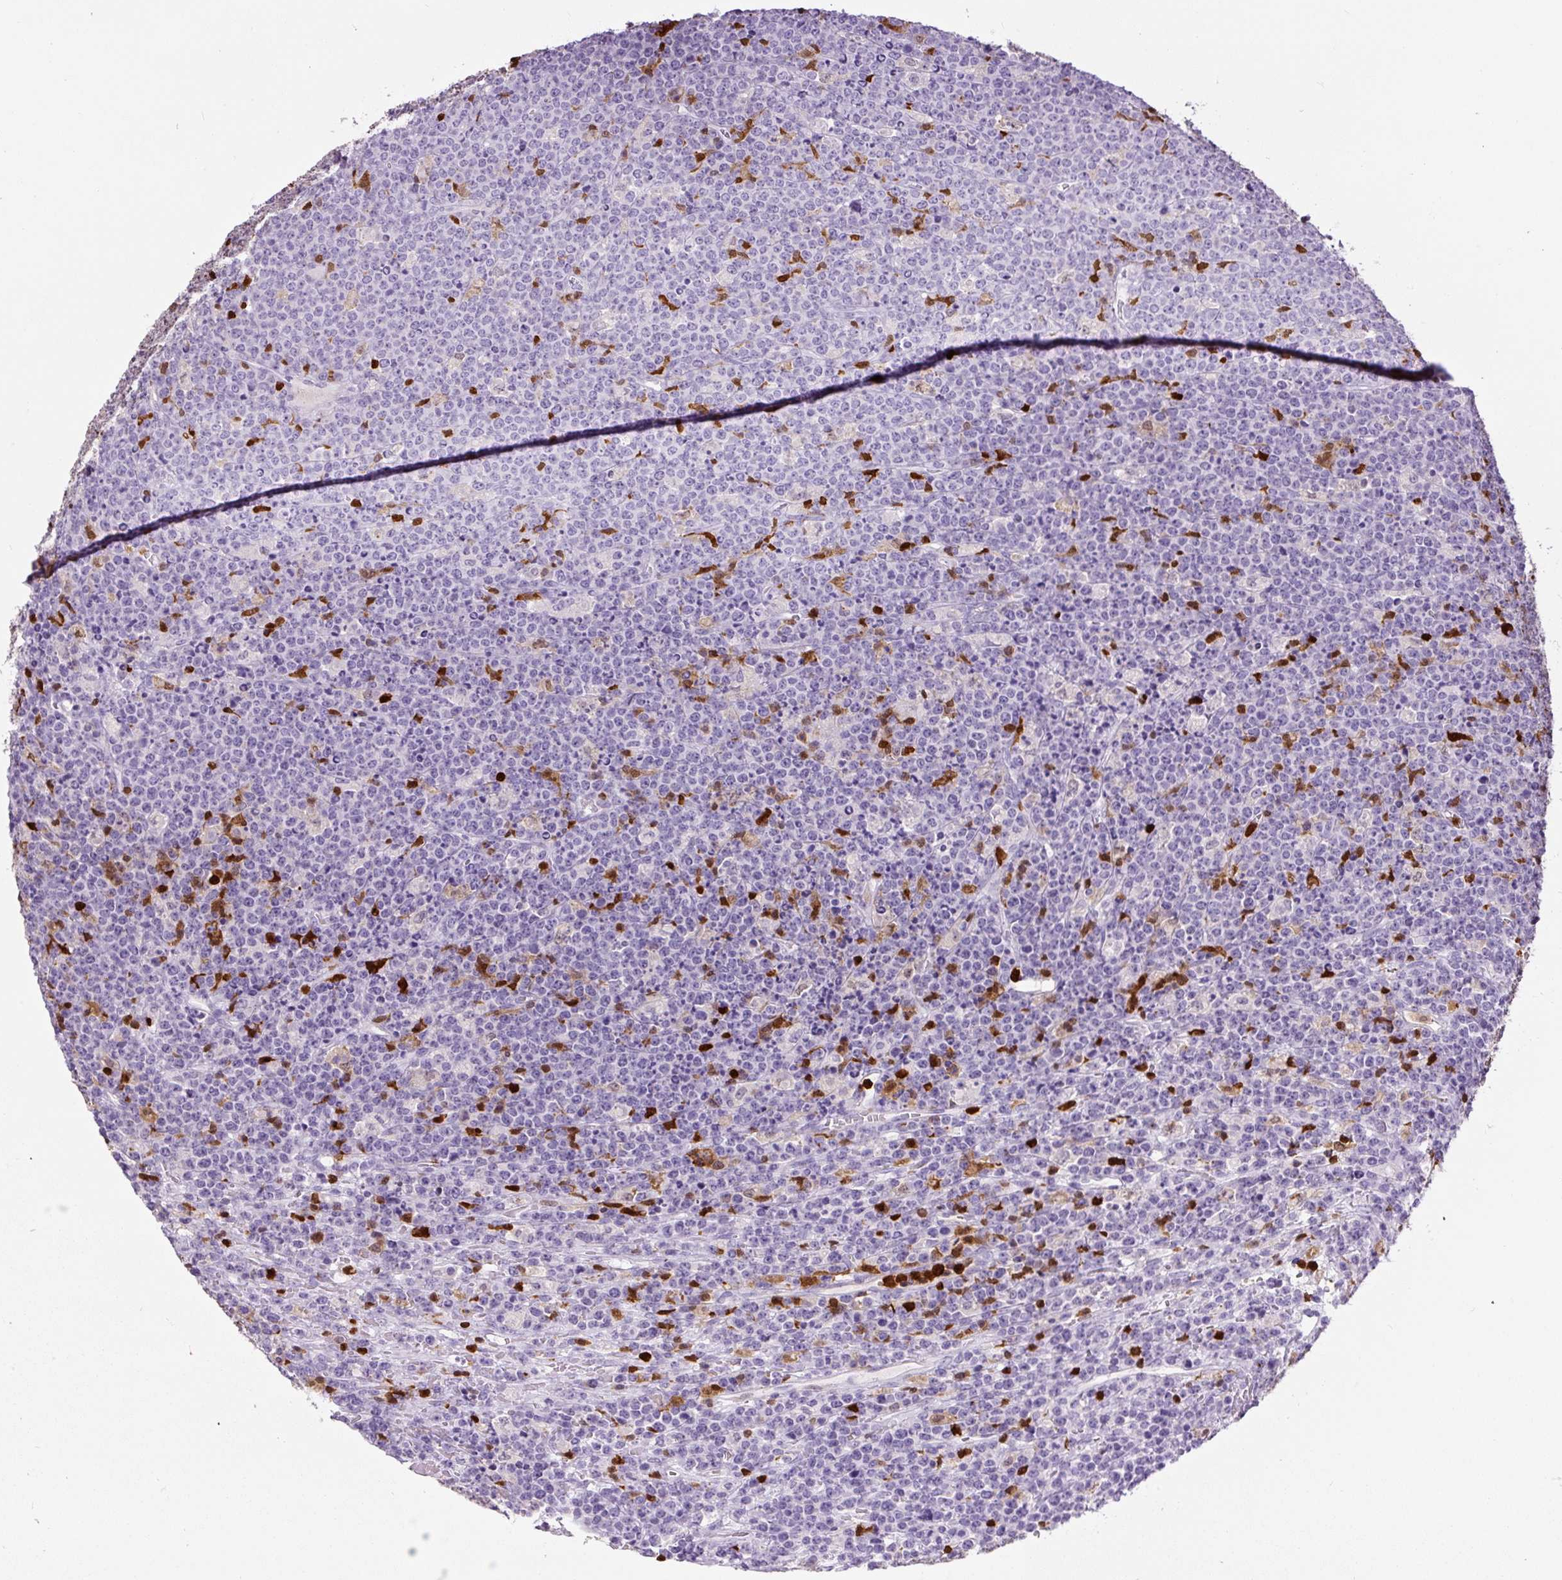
{"staining": {"intensity": "negative", "quantity": "none", "location": "none"}, "tissue": "lymphoma", "cell_type": "Tumor cells", "image_type": "cancer", "snomed": [{"axis": "morphology", "description": "Malignant lymphoma, non-Hodgkin's type, High grade"}, {"axis": "topography", "description": "Ovary"}], "caption": "Immunohistochemistry (IHC) of human lymphoma exhibits no expression in tumor cells.", "gene": "S100A4", "patient": {"sex": "female", "age": 56}}